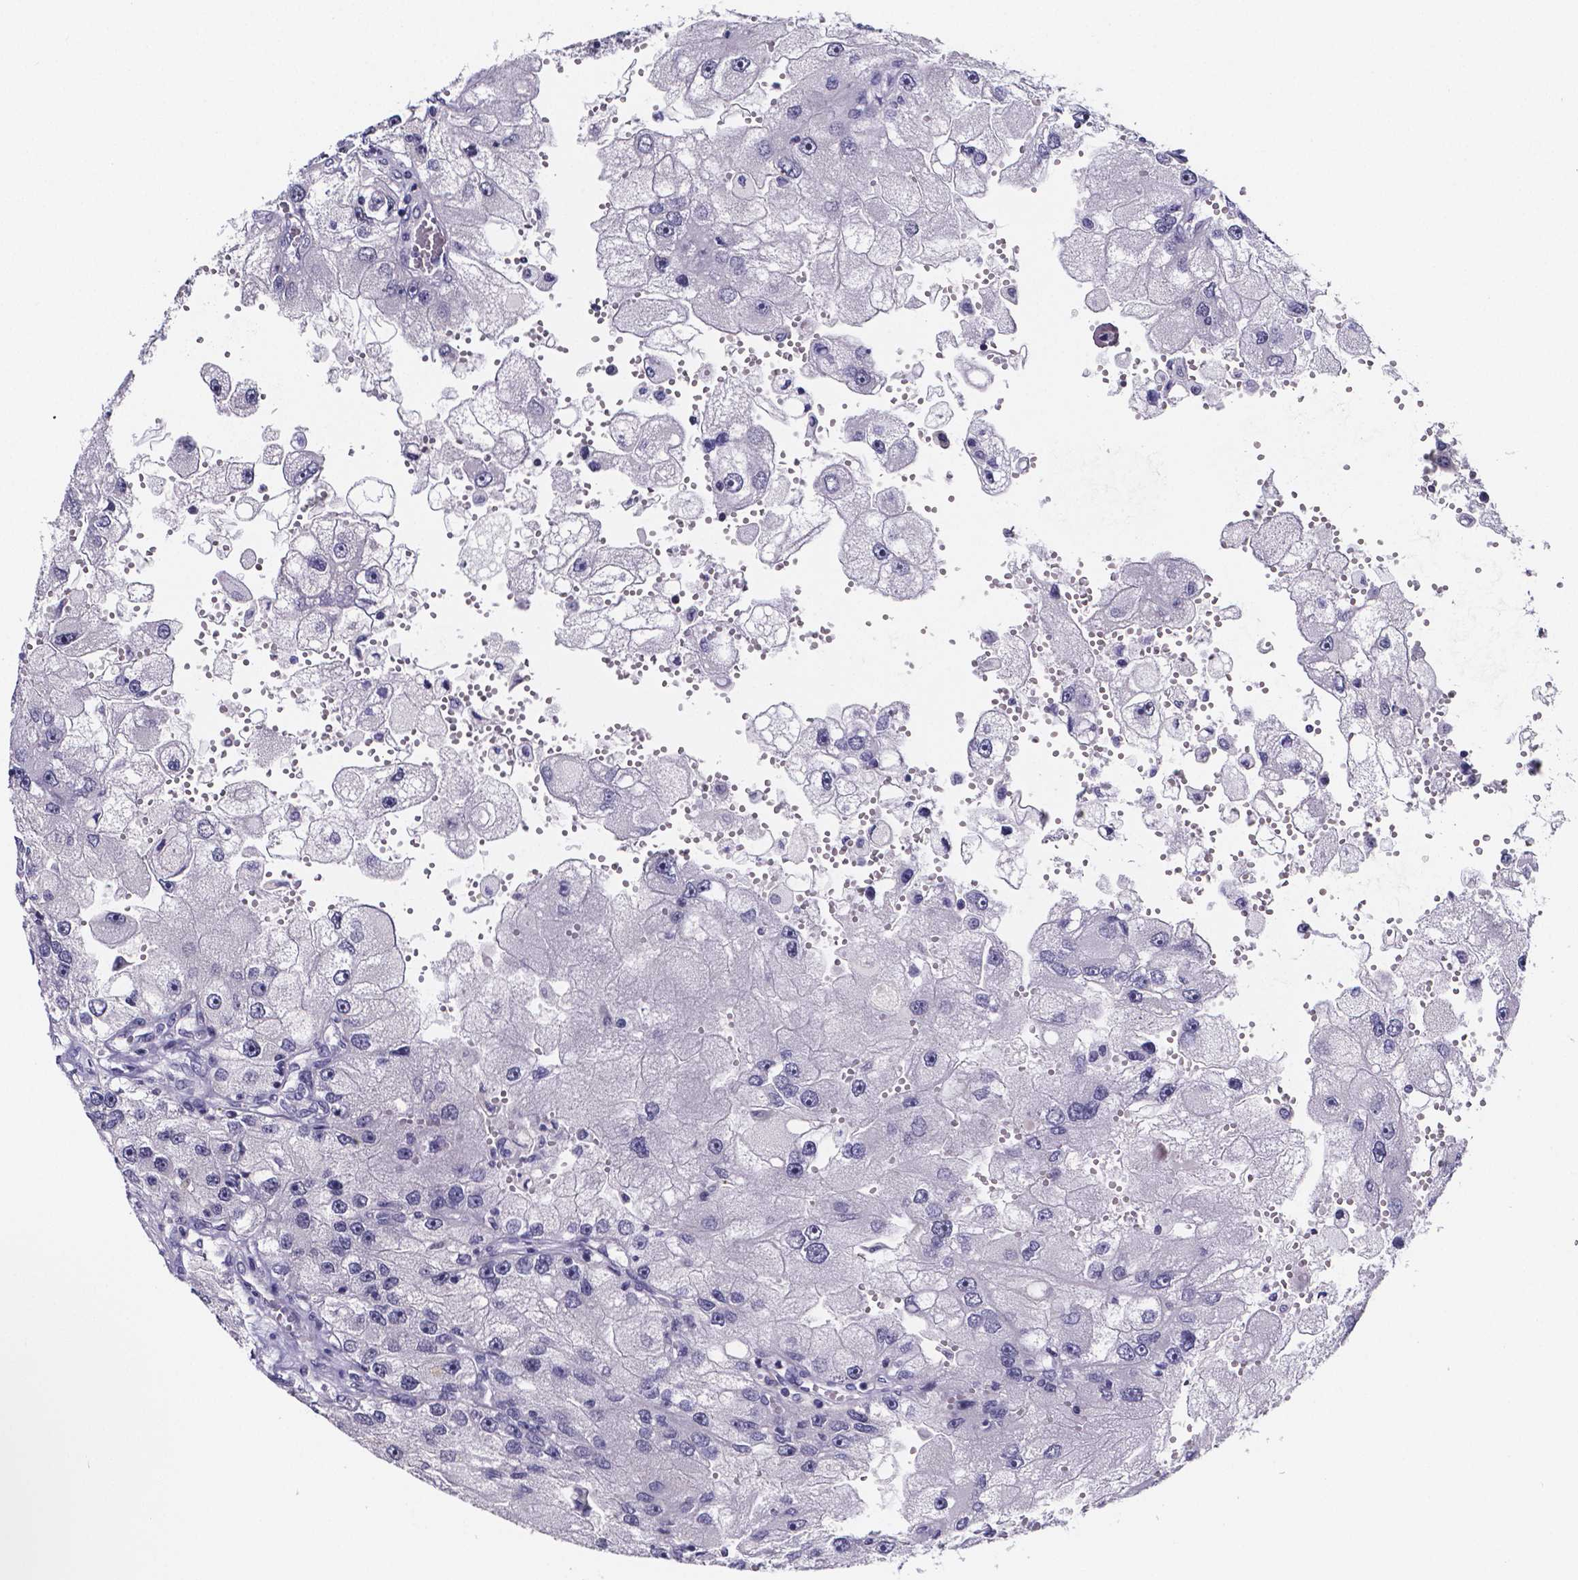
{"staining": {"intensity": "negative", "quantity": "none", "location": "none"}, "tissue": "renal cancer", "cell_type": "Tumor cells", "image_type": "cancer", "snomed": [{"axis": "morphology", "description": "Adenocarcinoma, NOS"}, {"axis": "topography", "description": "Kidney"}], "caption": "The micrograph demonstrates no significant positivity in tumor cells of renal adenocarcinoma.", "gene": "IZUMO1", "patient": {"sex": "male", "age": 63}}